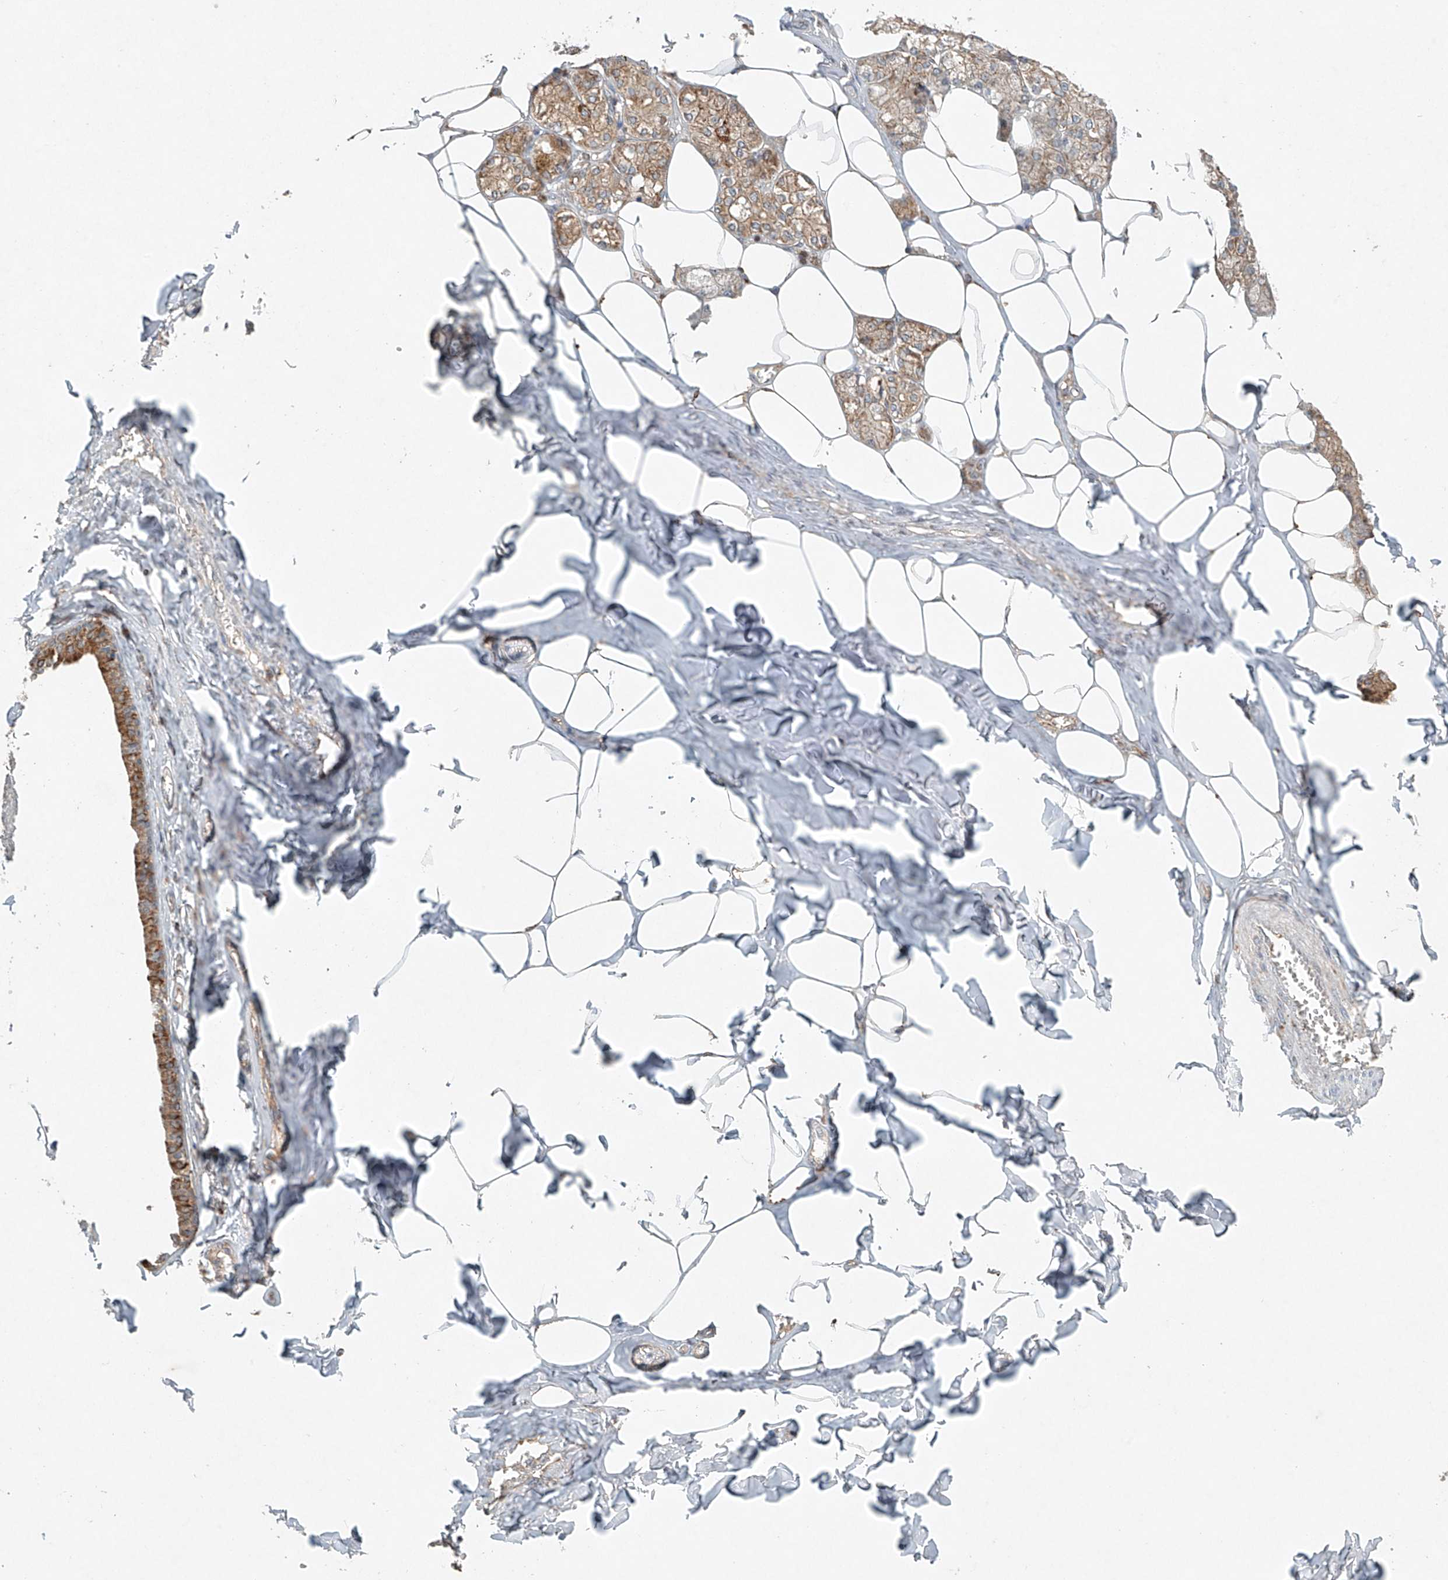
{"staining": {"intensity": "strong", "quantity": "<25%", "location": "cytoplasmic/membranous"}, "tissue": "salivary gland", "cell_type": "Glandular cells", "image_type": "normal", "snomed": [{"axis": "morphology", "description": "Normal tissue, NOS"}, {"axis": "topography", "description": "Salivary gland"}], "caption": "Human salivary gland stained for a protein (brown) reveals strong cytoplasmic/membranous positive positivity in approximately <25% of glandular cells.", "gene": "DCAF11", "patient": {"sex": "male", "age": 62}}